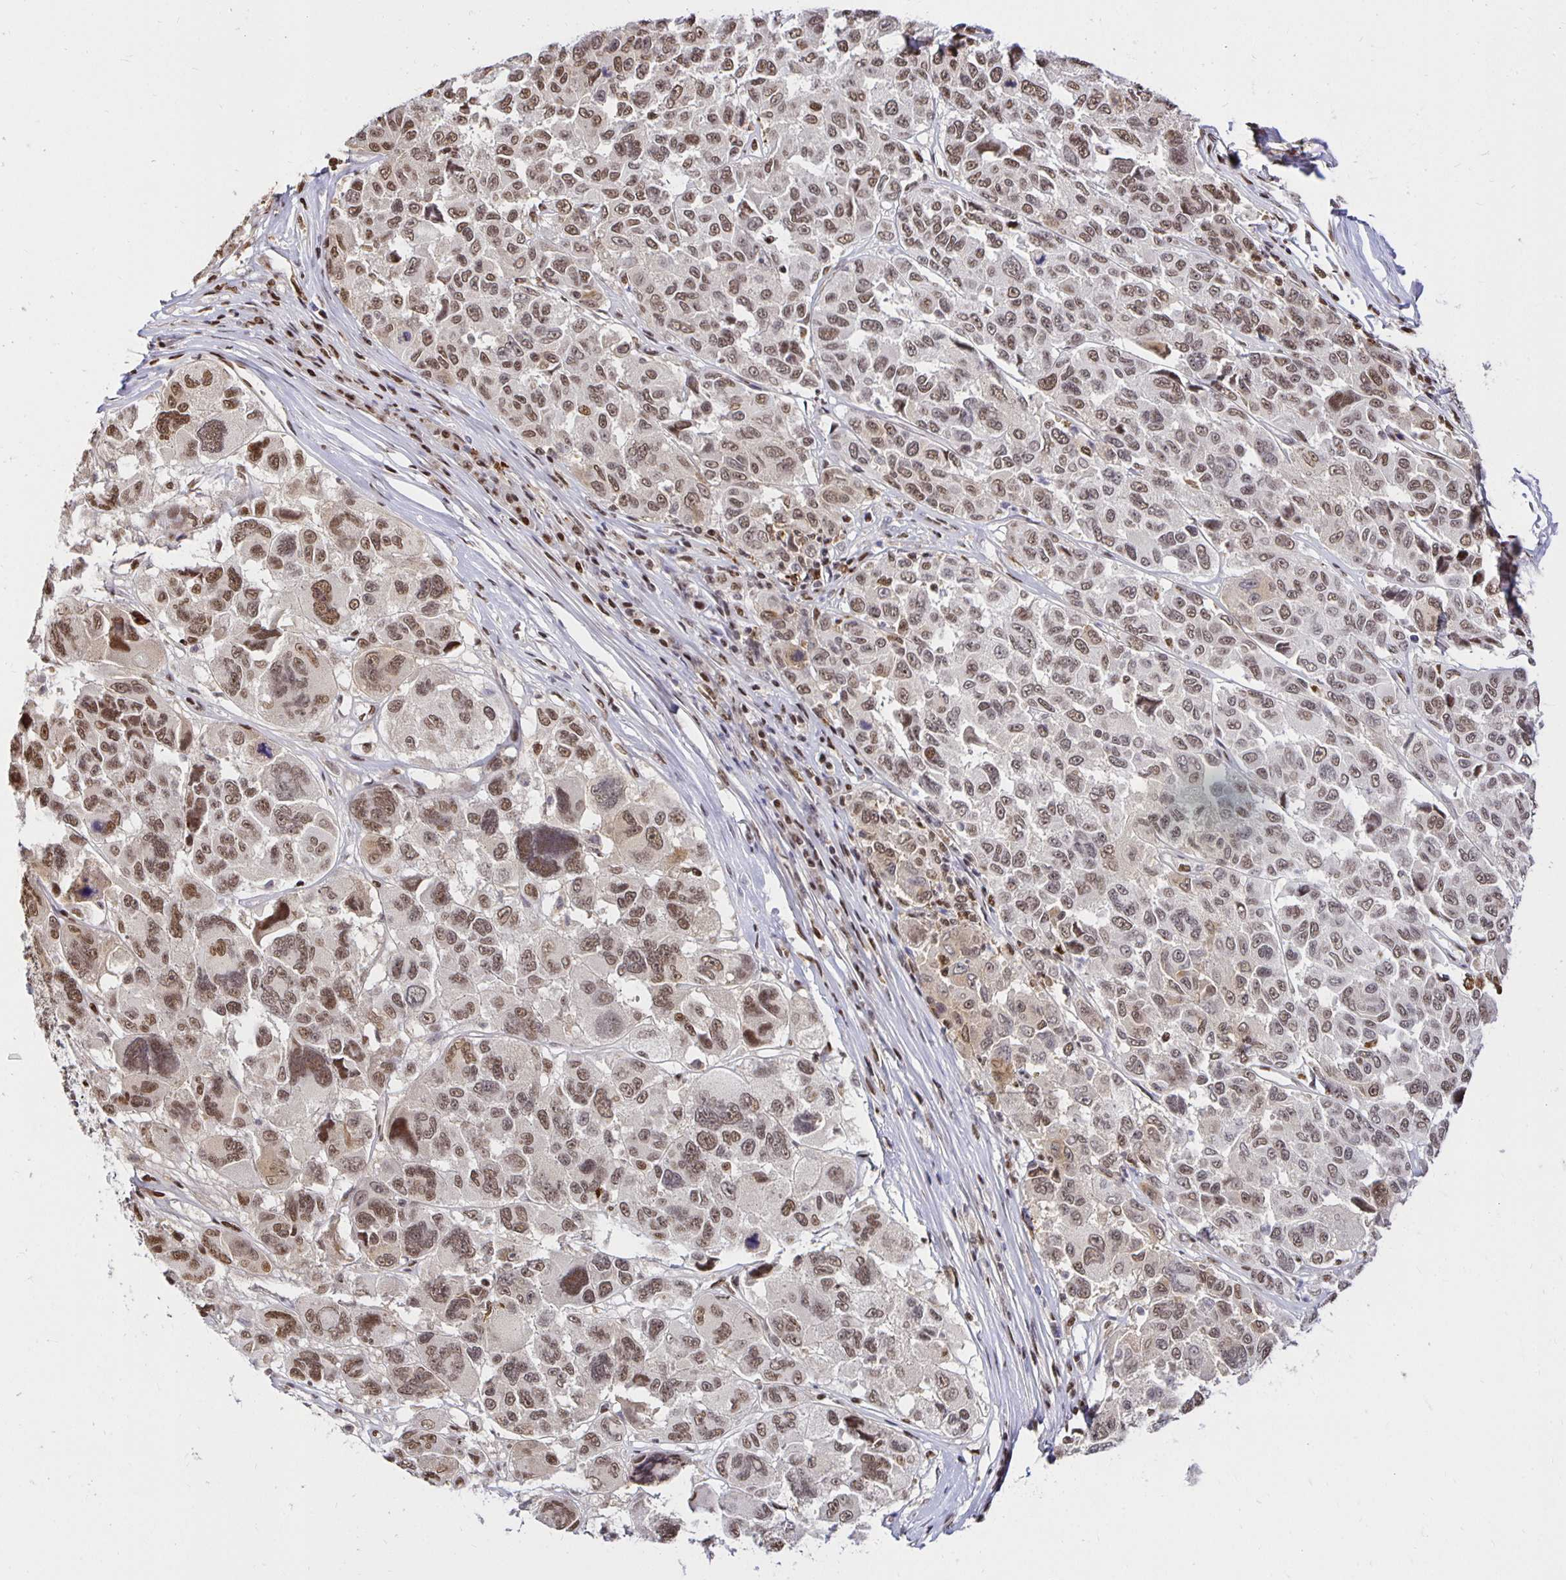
{"staining": {"intensity": "moderate", "quantity": ">75%", "location": "nuclear"}, "tissue": "melanoma", "cell_type": "Tumor cells", "image_type": "cancer", "snomed": [{"axis": "morphology", "description": "Malignant melanoma, NOS"}, {"axis": "topography", "description": "Skin"}], "caption": "The immunohistochemical stain shows moderate nuclear expression in tumor cells of malignant melanoma tissue.", "gene": "ZNF579", "patient": {"sex": "female", "age": 66}}